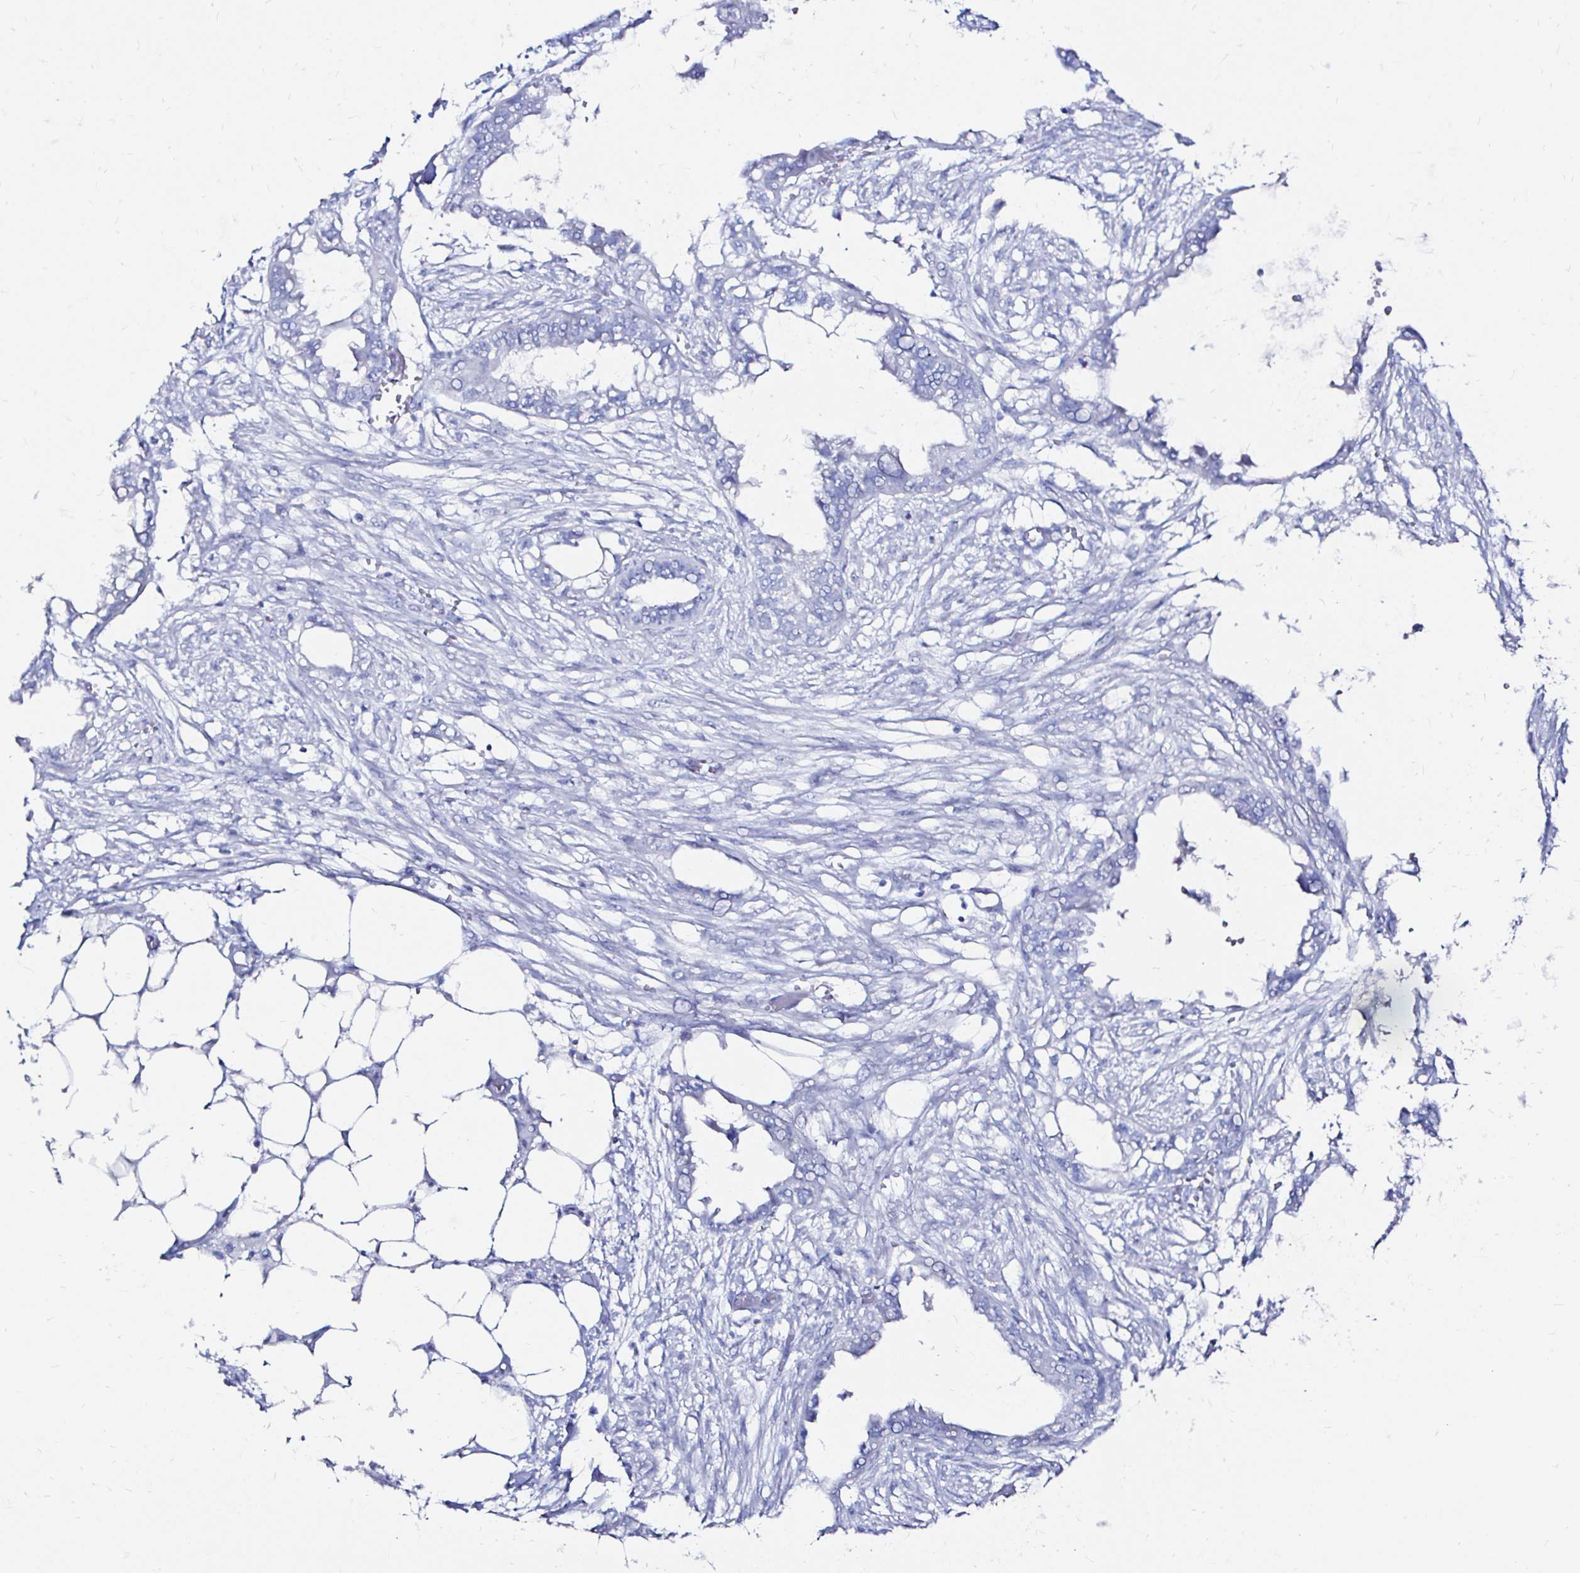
{"staining": {"intensity": "negative", "quantity": "none", "location": "none"}, "tissue": "endometrial cancer", "cell_type": "Tumor cells", "image_type": "cancer", "snomed": [{"axis": "morphology", "description": "Adenocarcinoma, NOS"}, {"axis": "morphology", "description": "Adenocarcinoma, metastatic, NOS"}, {"axis": "topography", "description": "Adipose tissue"}, {"axis": "topography", "description": "Endometrium"}], "caption": "DAB immunohistochemical staining of endometrial cancer (adenocarcinoma) shows no significant positivity in tumor cells.", "gene": "ZNF432", "patient": {"sex": "female", "age": 67}}